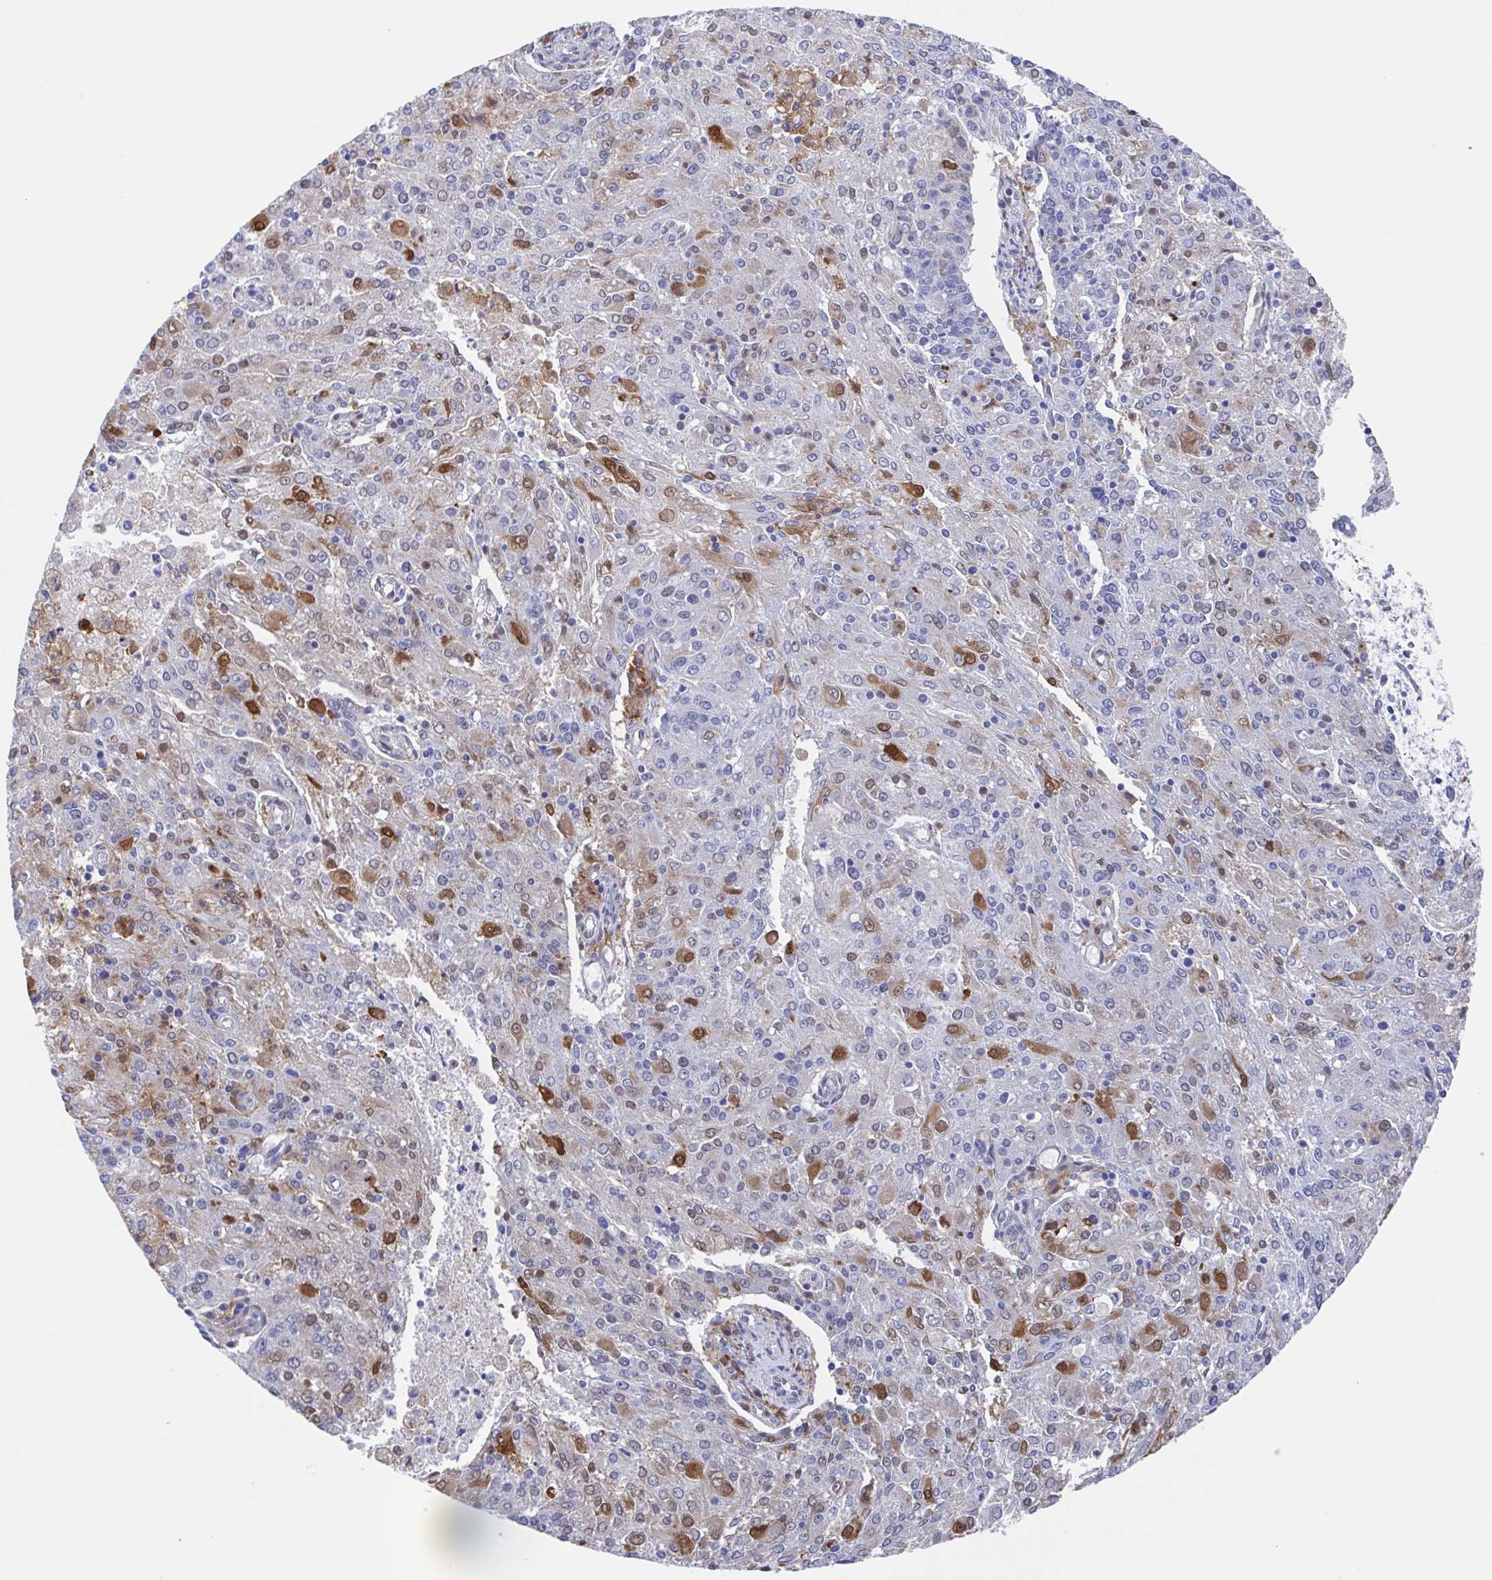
{"staining": {"intensity": "moderate", "quantity": "<25%", "location": "cytoplasmic/membranous,nuclear"}, "tissue": "endometrial cancer", "cell_type": "Tumor cells", "image_type": "cancer", "snomed": [{"axis": "morphology", "description": "Adenocarcinoma, NOS"}, {"axis": "topography", "description": "Endometrium"}], "caption": "Protein expression analysis of endometrial adenocarcinoma exhibits moderate cytoplasmic/membranous and nuclear expression in approximately <25% of tumor cells.", "gene": "FCGR3A", "patient": {"sex": "female", "age": 82}}